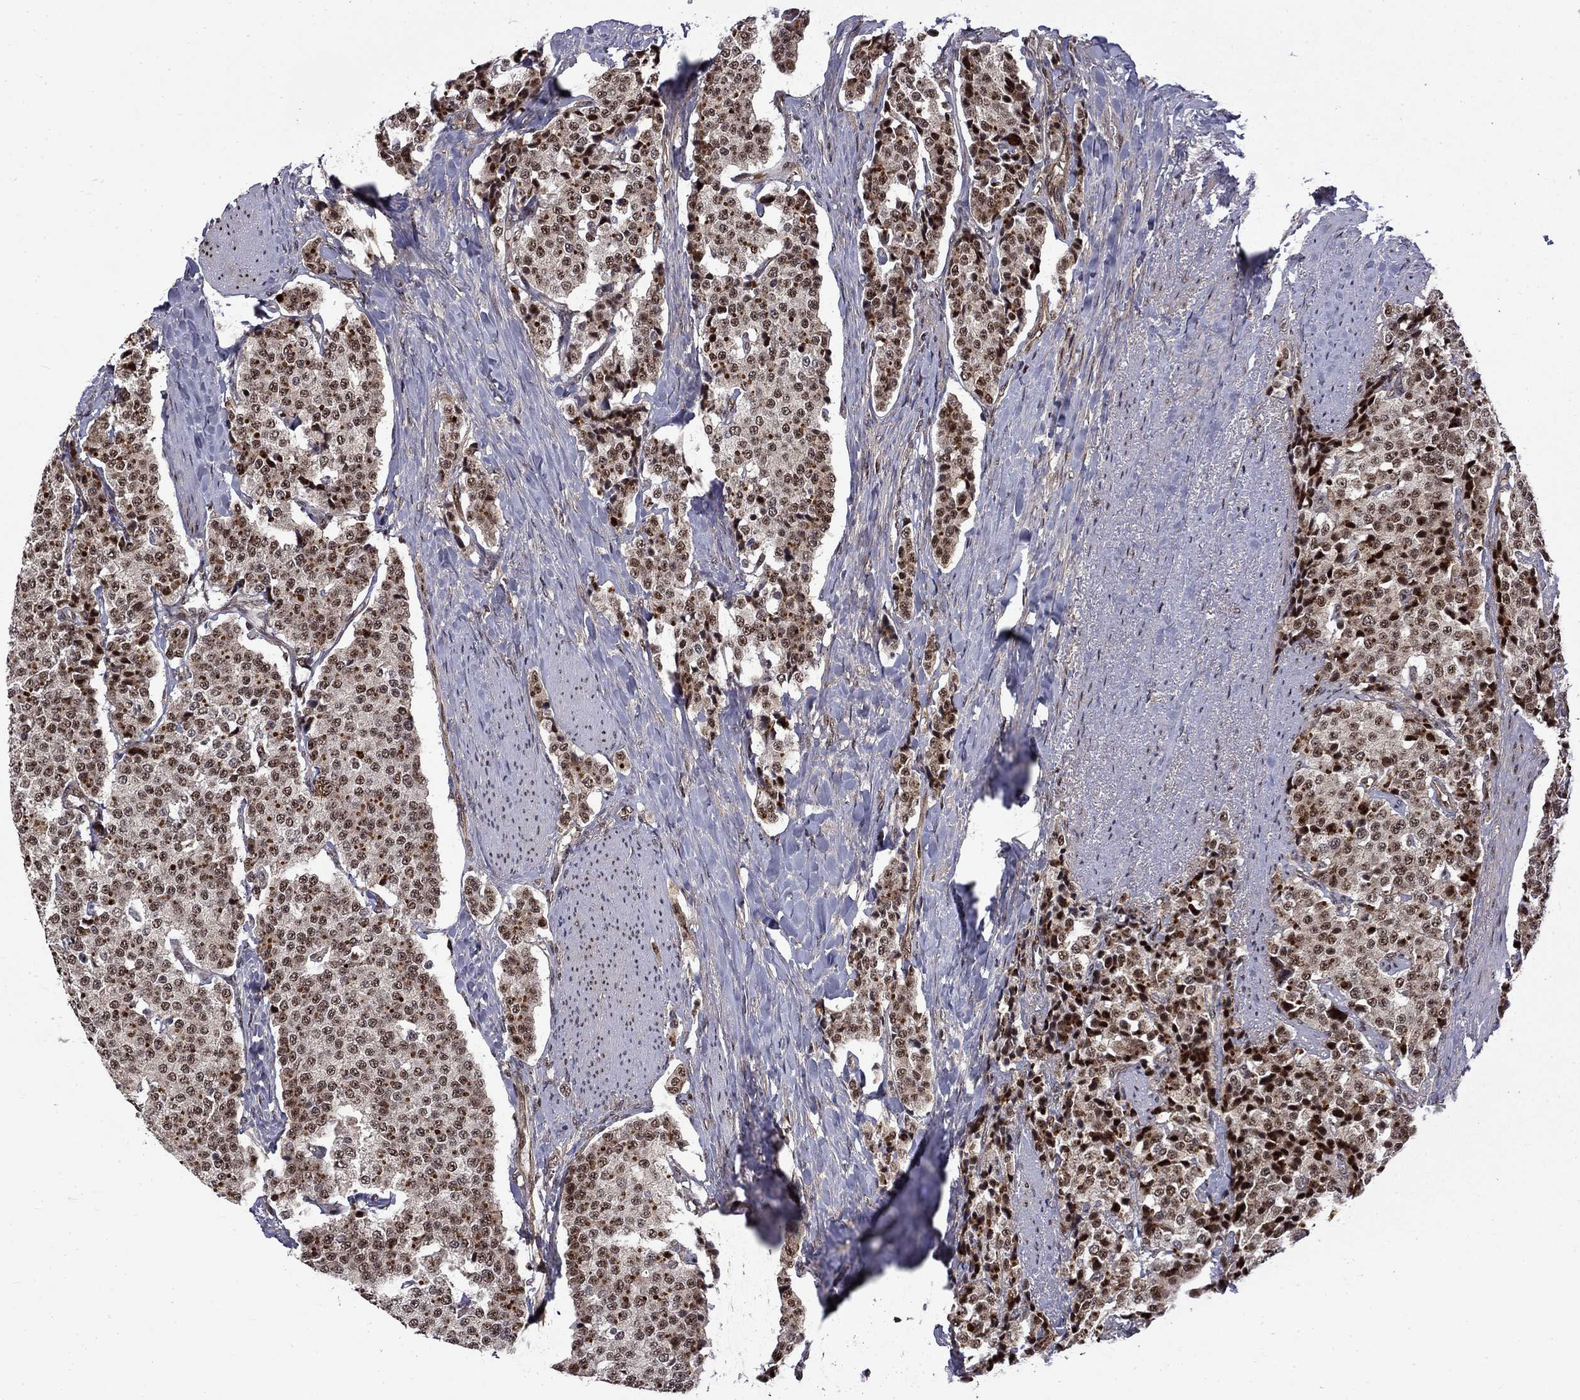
{"staining": {"intensity": "moderate", "quantity": ">75%", "location": "cytoplasmic/membranous,nuclear"}, "tissue": "carcinoid", "cell_type": "Tumor cells", "image_type": "cancer", "snomed": [{"axis": "morphology", "description": "Carcinoid, malignant, NOS"}, {"axis": "topography", "description": "Small intestine"}], "caption": "Carcinoid (malignant) tissue exhibits moderate cytoplasmic/membranous and nuclear staining in approximately >75% of tumor cells, visualized by immunohistochemistry.", "gene": "KPNA3", "patient": {"sex": "female", "age": 58}}